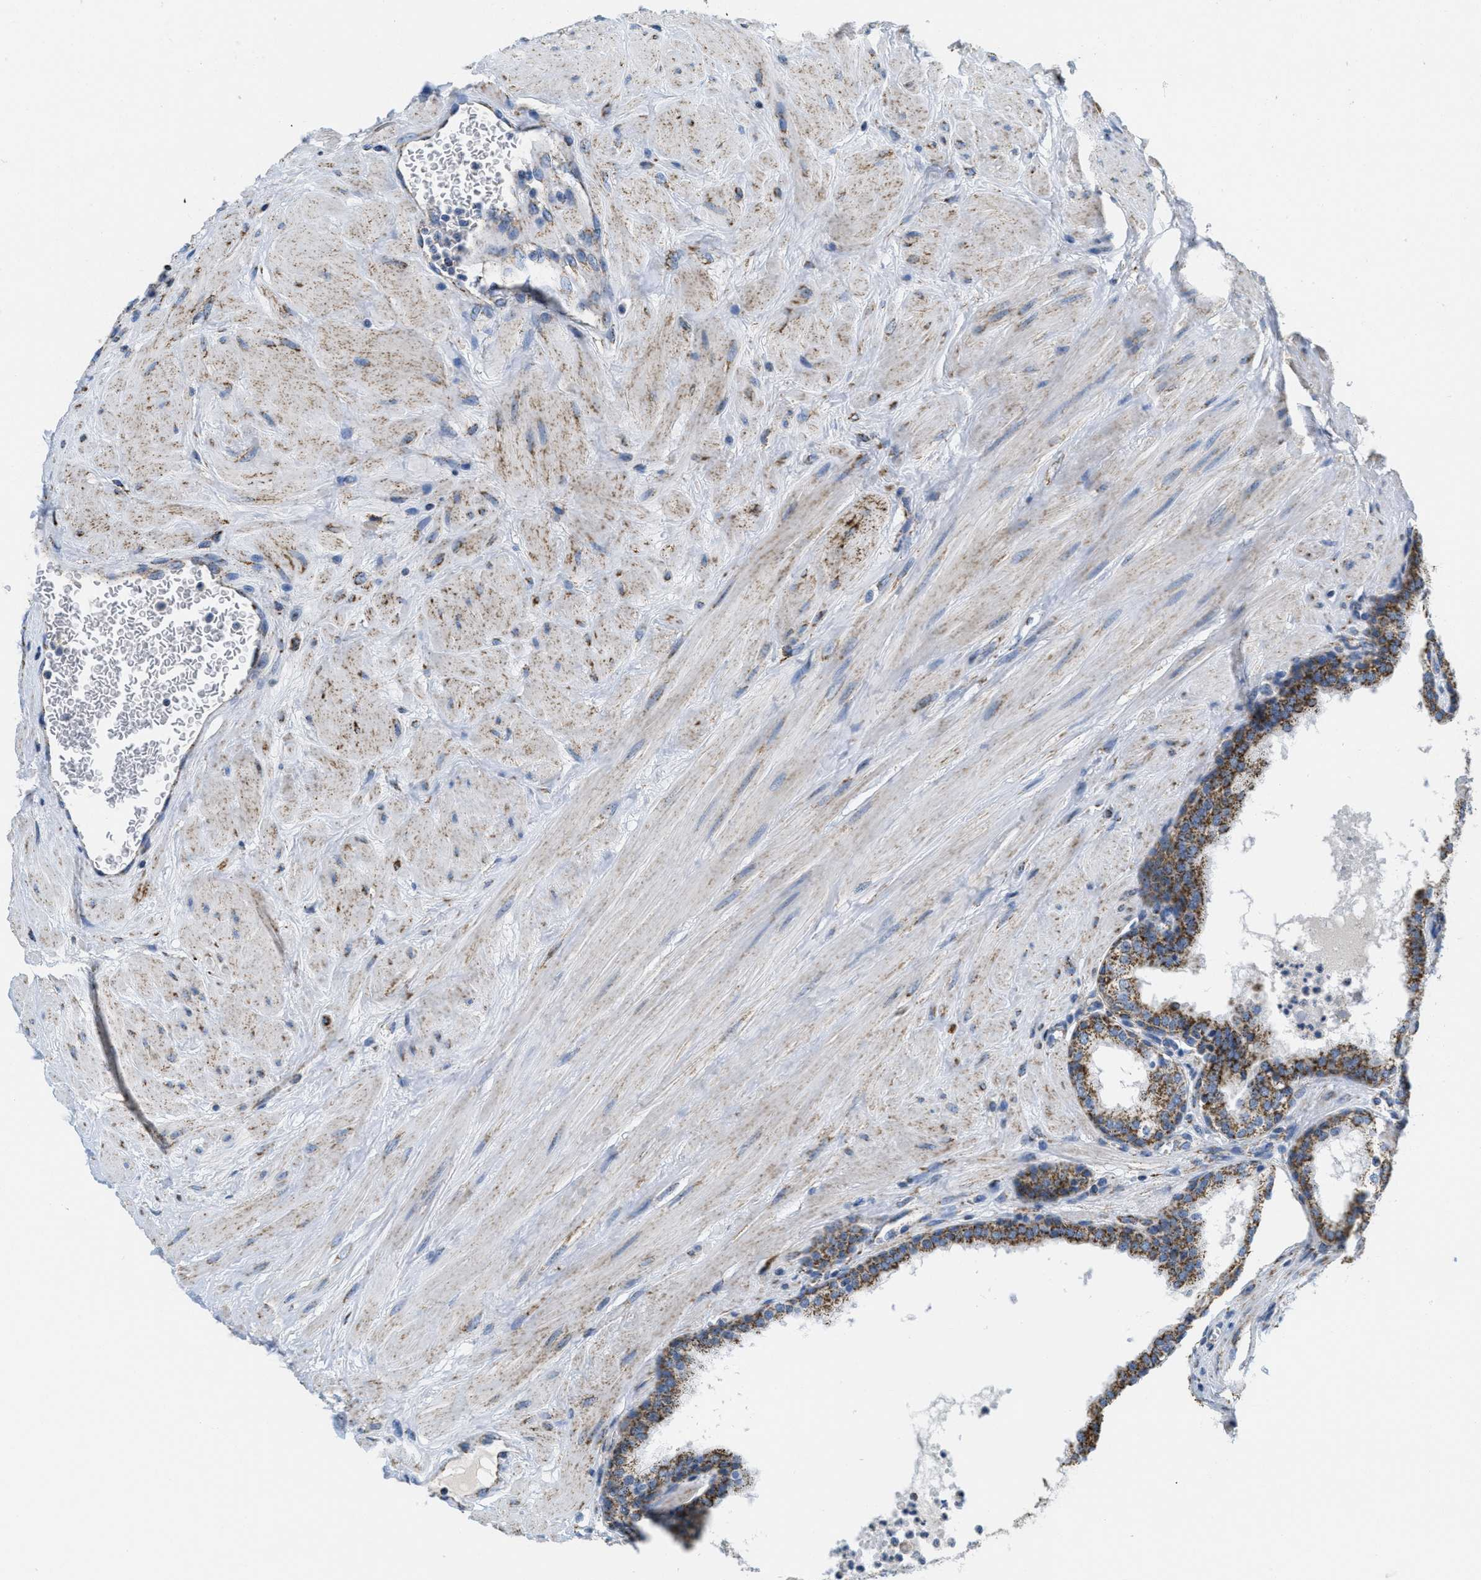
{"staining": {"intensity": "moderate", "quantity": ">75%", "location": "cytoplasmic/membranous"}, "tissue": "prostate", "cell_type": "Glandular cells", "image_type": "normal", "snomed": [{"axis": "morphology", "description": "Normal tissue, NOS"}, {"axis": "topography", "description": "Prostate"}], "caption": "The histopathology image exhibits immunohistochemical staining of unremarkable prostate. There is moderate cytoplasmic/membranous expression is seen in approximately >75% of glandular cells. The staining was performed using DAB to visualize the protein expression in brown, while the nuclei were stained in blue with hematoxylin (Magnification: 20x).", "gene": "KCNJ5", "patient": {"sex": "male", "age": 51}}